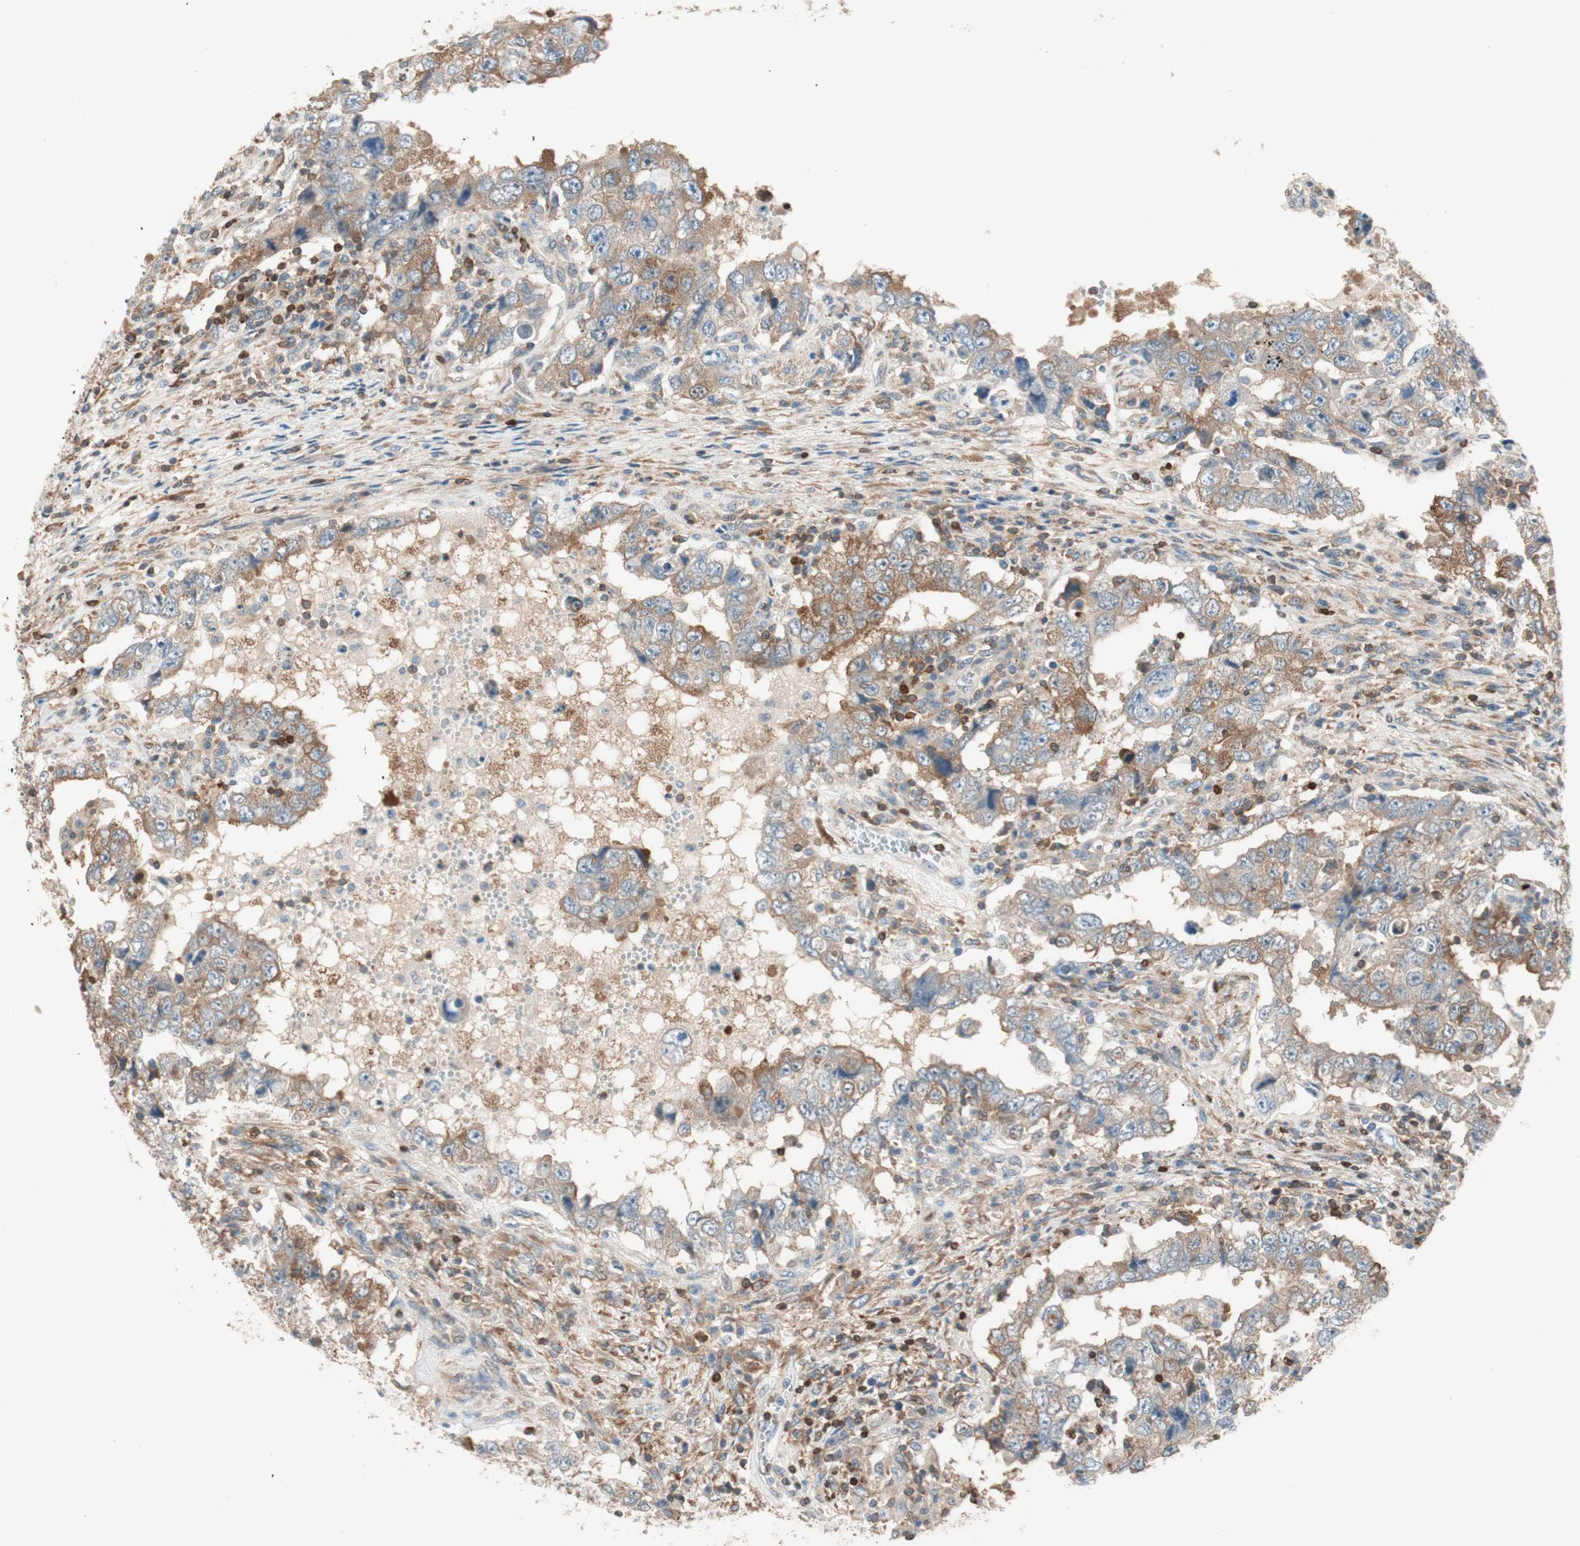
{"staining": {"intensity": "moderate", "quantity": "25%-75%", "location": "cytoplasmic/membranous"}, "tissue": "testis cancer", "cell_type": "Tumor cells", "image_type": "cancer", "snomed": [{"axis": "morphology", "description": "Carcinoma, Embryonal, NOS"}, {"axis": "topography", "description": "Testis"}], "caption": "An IHC photomicrograph of neoplastic tissue is shown. Protein staining in brown shows moderate cytoplasmic/membranous positivity in testis cancer within tumor cells.", "gene": "BIN1", "patient": {"sex": "male", "age": 26}}